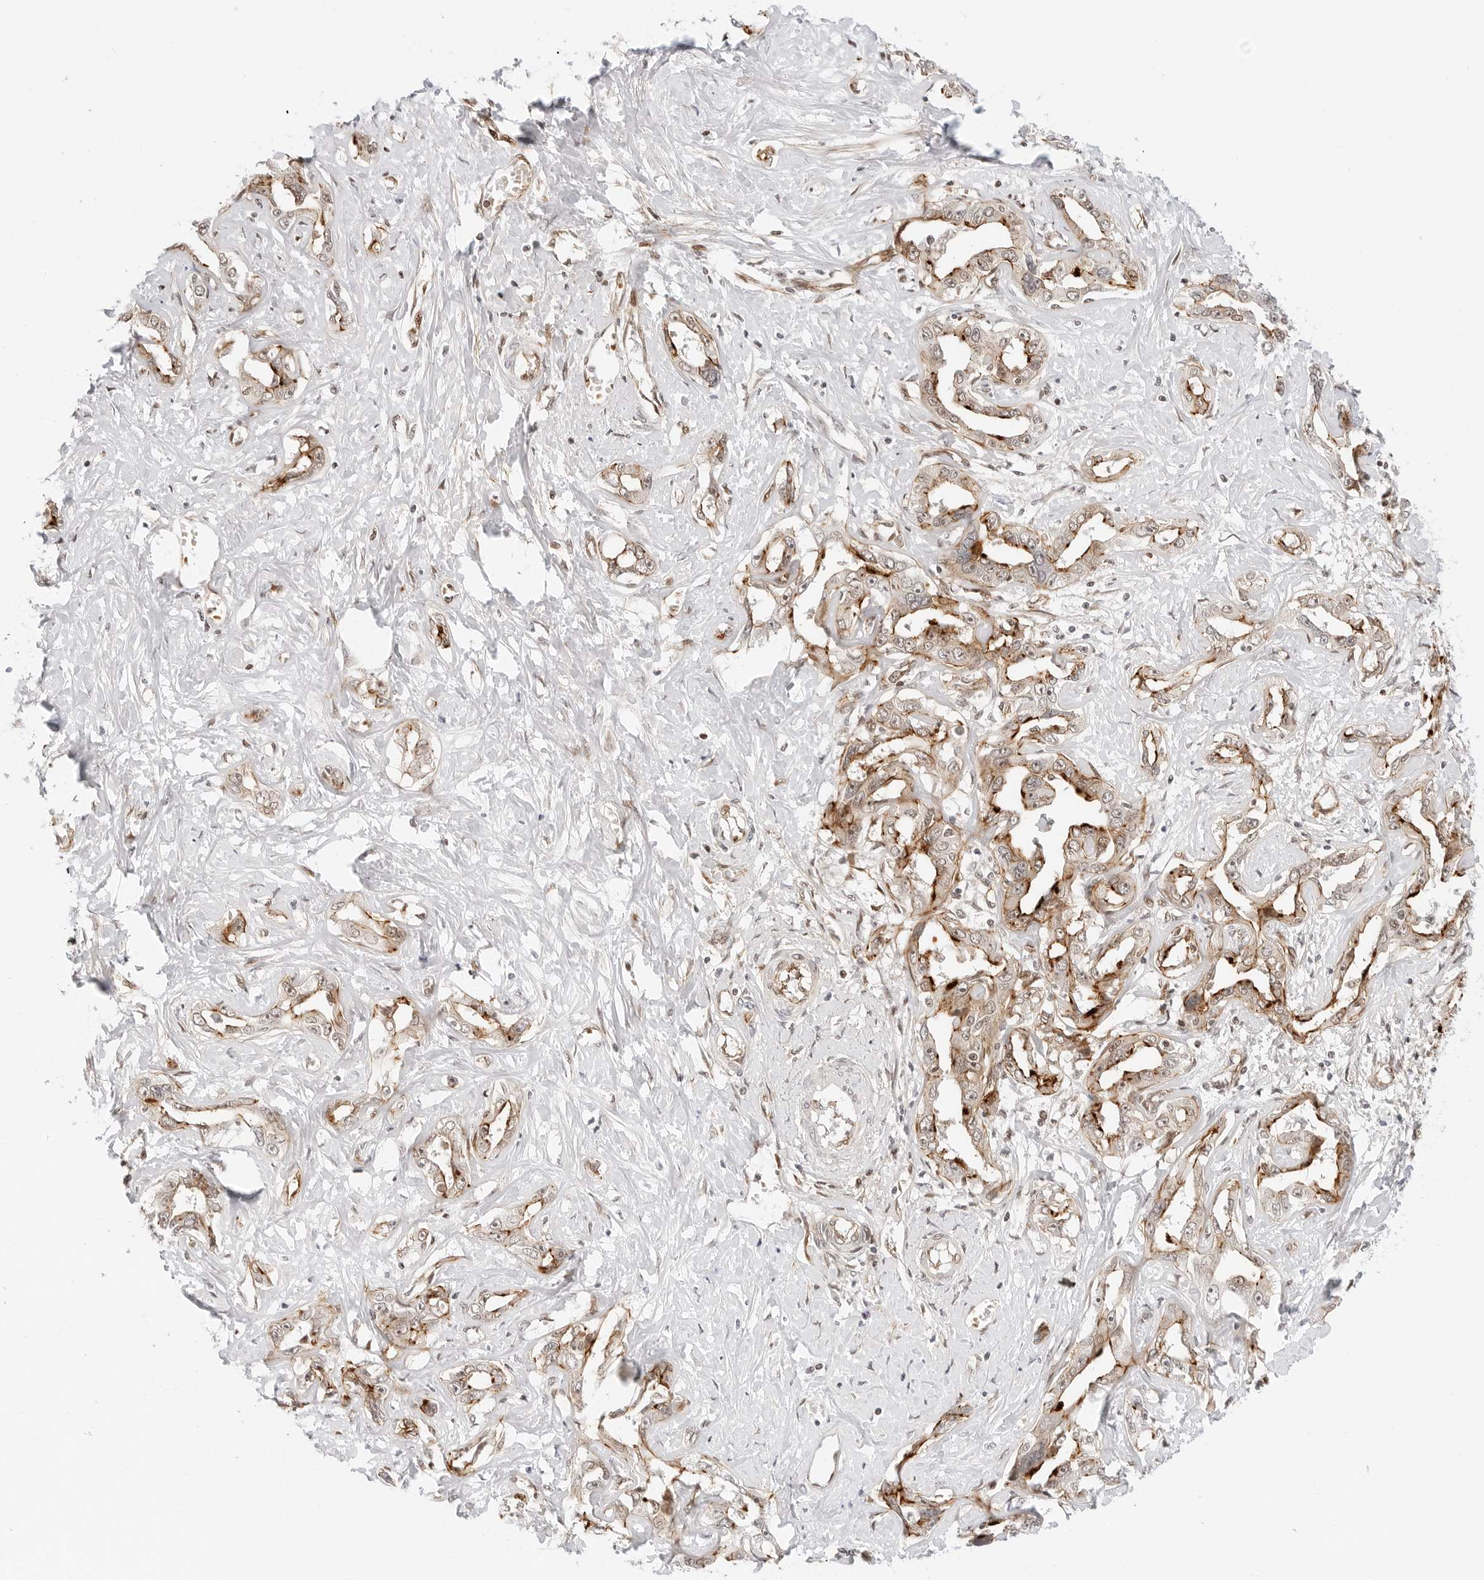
{"staining": {"intensity": "moderate", "quantity": "<25%", "location": "cytoplasmic/membranous"}, "tissue": "liver cancer", "cell_type": "Tumor cells", "image_type": "cancer", "snomed": [{"axis": "morphology", "description": "Cholangiocarcinoma"}, {"axis": "topography", "description": "Liver"}], "caption": "The micrograph demonstrates a brown stain indicating the presence of a protein in the cytoplasmic/membranous of tumor cells in liver cancer (cholangiocarcinoma).", "gene": "ZNF613", "patient": {"sex": "male", "age": 59}}